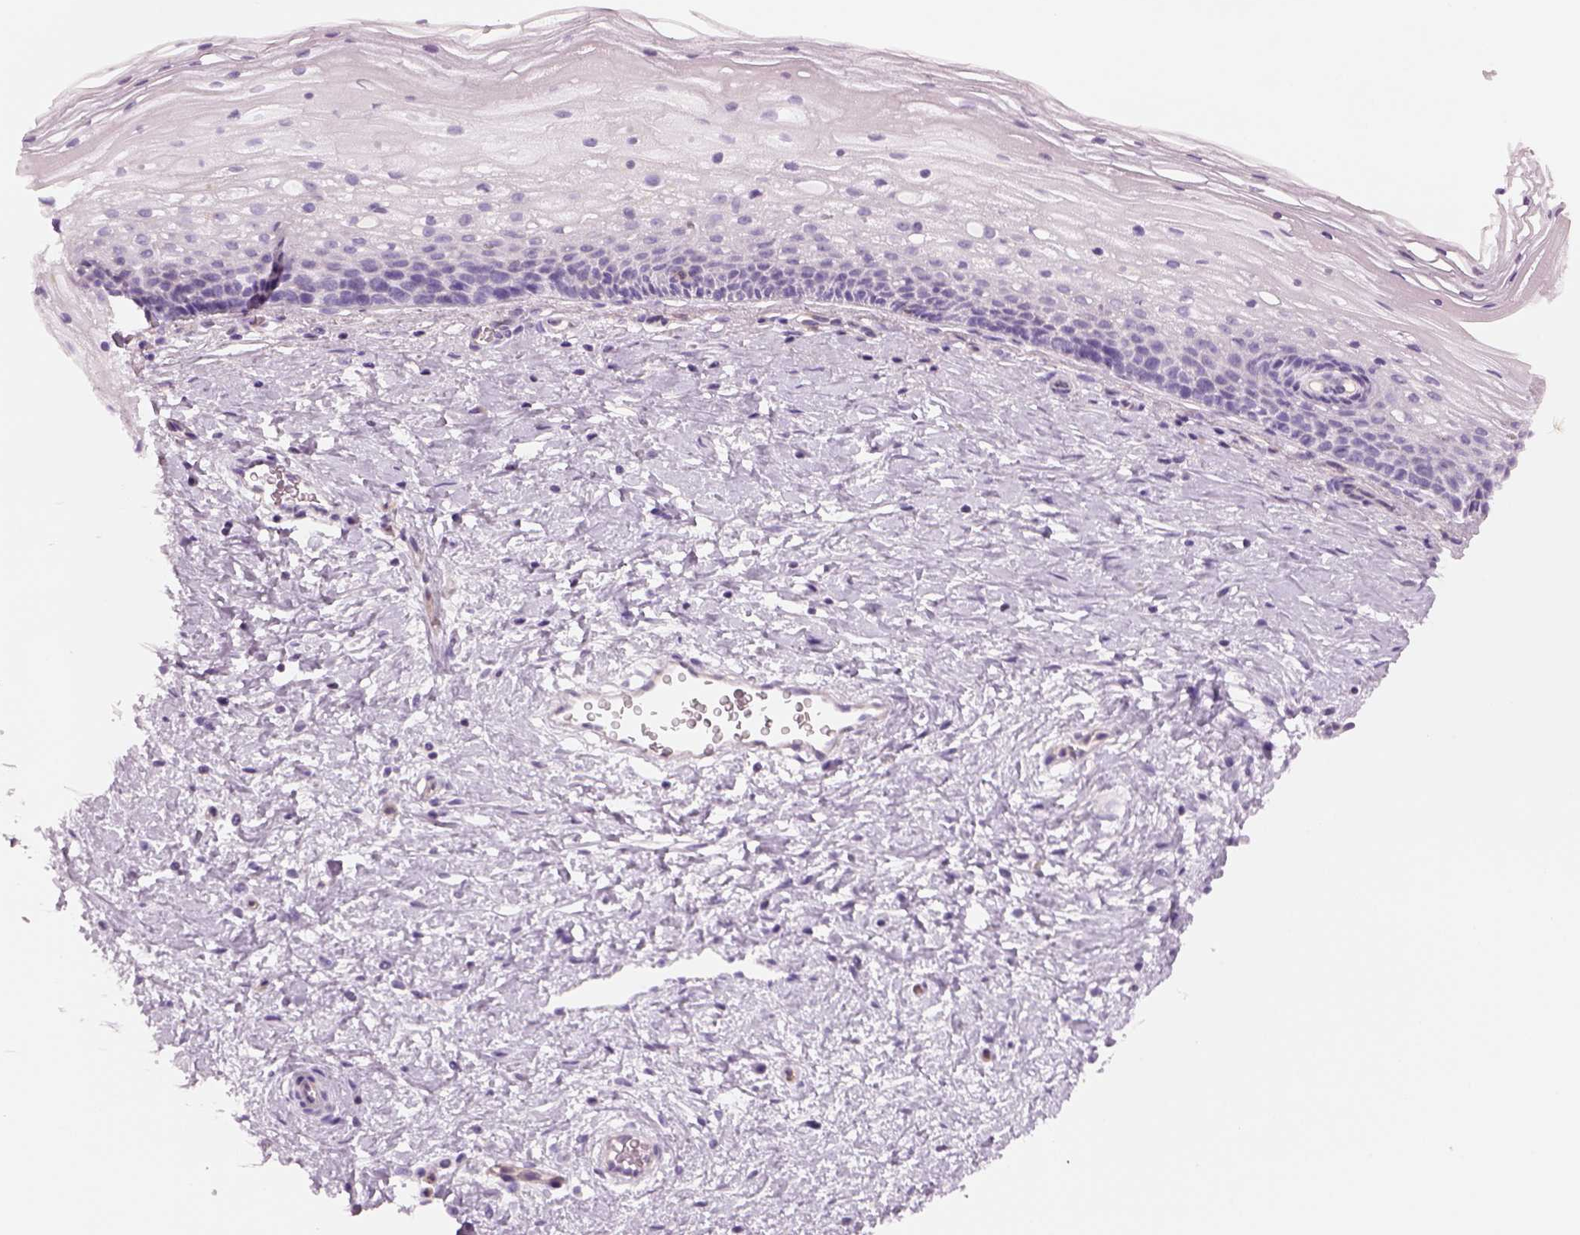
{"staining": {"intensity": "negative", "quantity": "none", "location": "none"}, "tissue": "cervix", "cell_type": "Glandular cells", "image_type": "normal", "snomed": [{"axis": "morphology", "description": "Normal tissue, NOS"}, {"axis": "topography", "description": "Cervix"}], "caption": "Image shows no significant protein positivity in glandular cells of normal cervix.", "gene": "SLC1A7", "patient": {"sex": "female", "age": 34}}